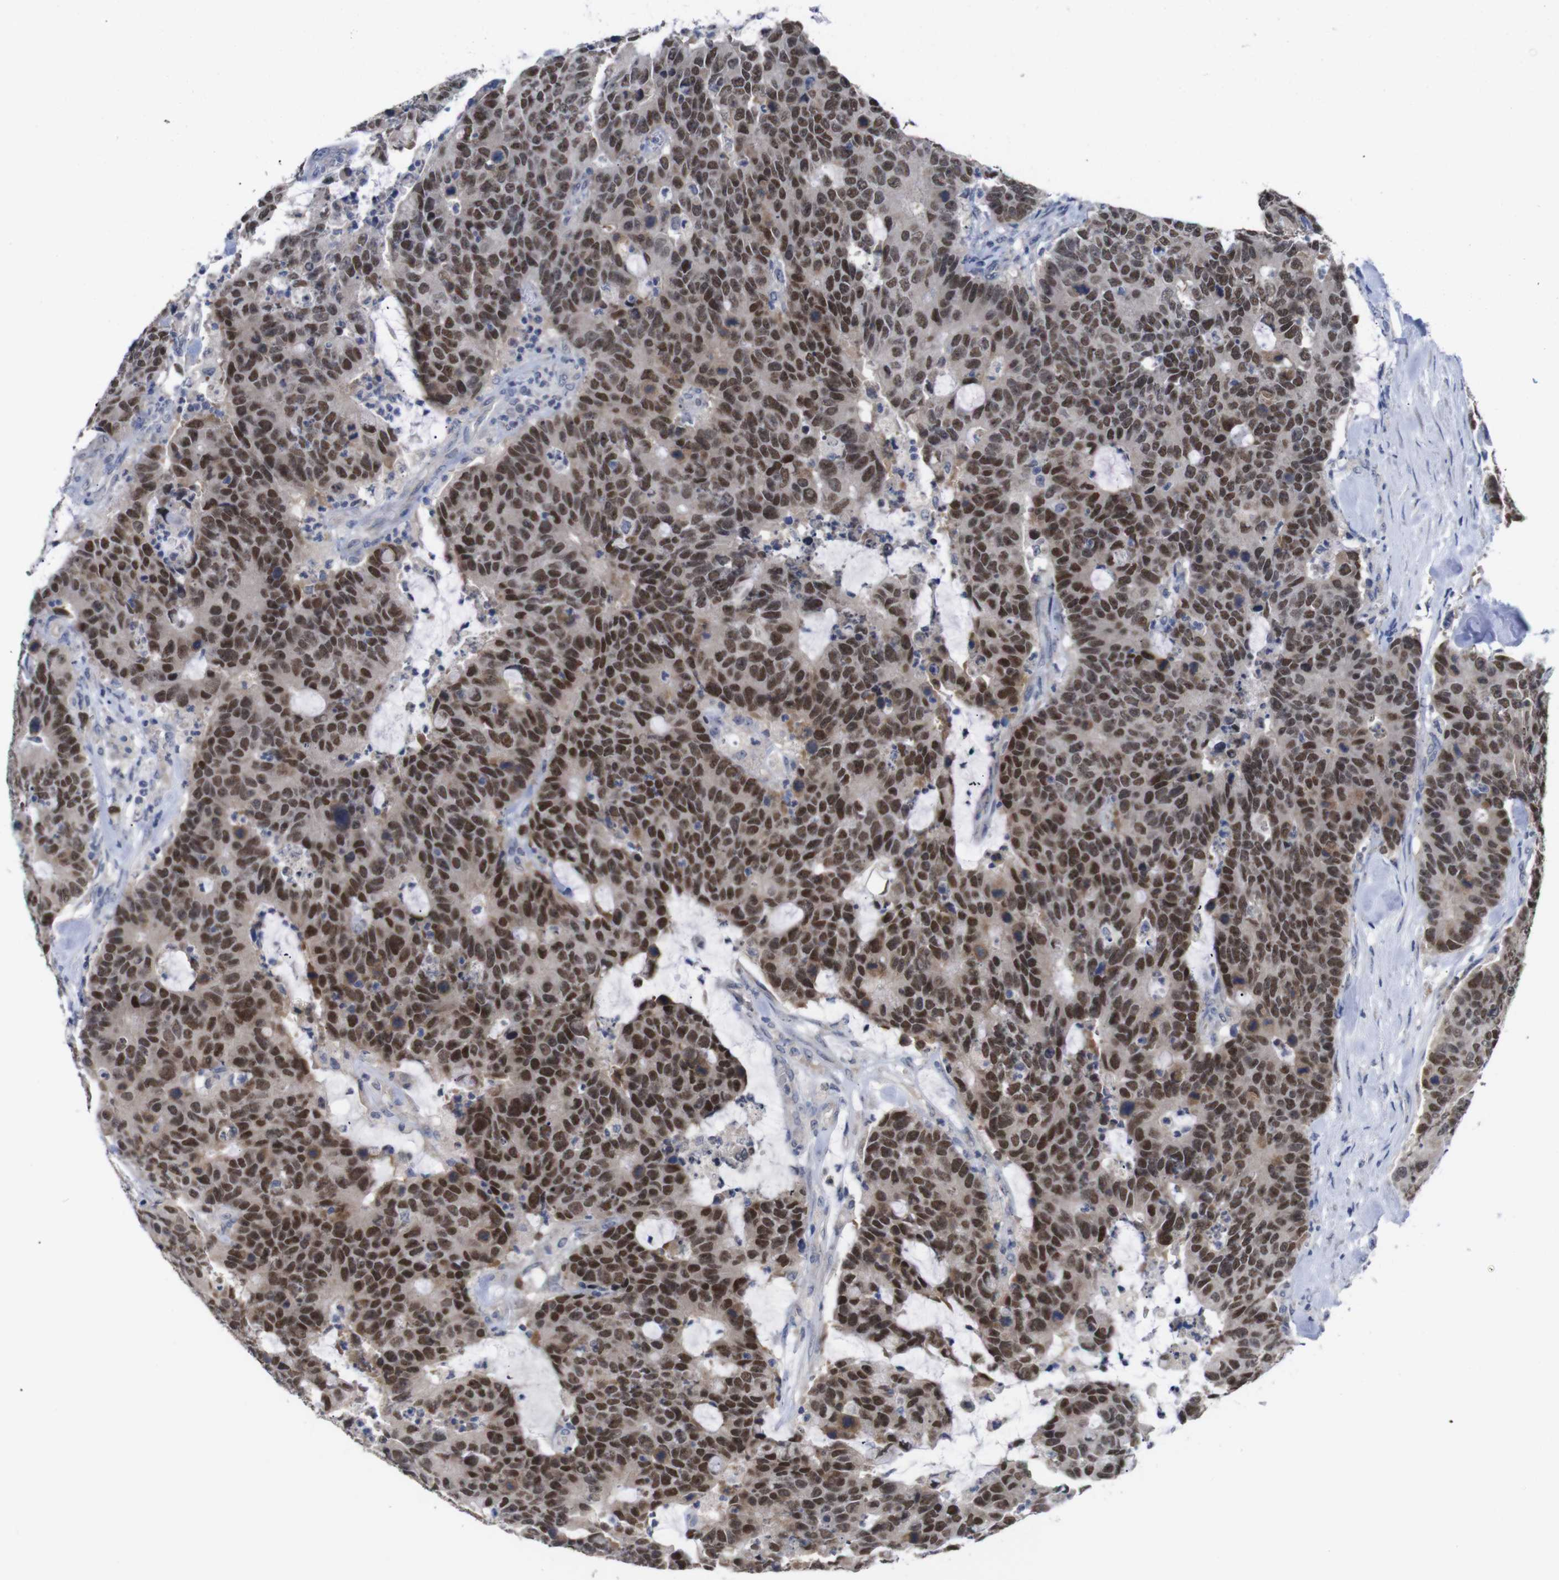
{"staining": {"intensity": "strong", "quantity": ">75%", "location": "nuclear"}, "tissue": "colorectal cancer", "cell_type": "Tumor cells", "image_type": "cancer", "snomed": [{"axis": "morphology", "description": "Adenocarcinoma, NOS"}, {"axis": "topography", "description": "Colon"}], "caption": "IHC (DAB (3,3'-diaminobenzidine)) staining of colorectal cancer shows strong nuclear protein positivity in approximately >75% of tumor cells. (DAB IHC, brown staining for protein, blue staining for nuclei).", "gene": "HNF1A", "patient": {"sex": "female", "age": 86}}